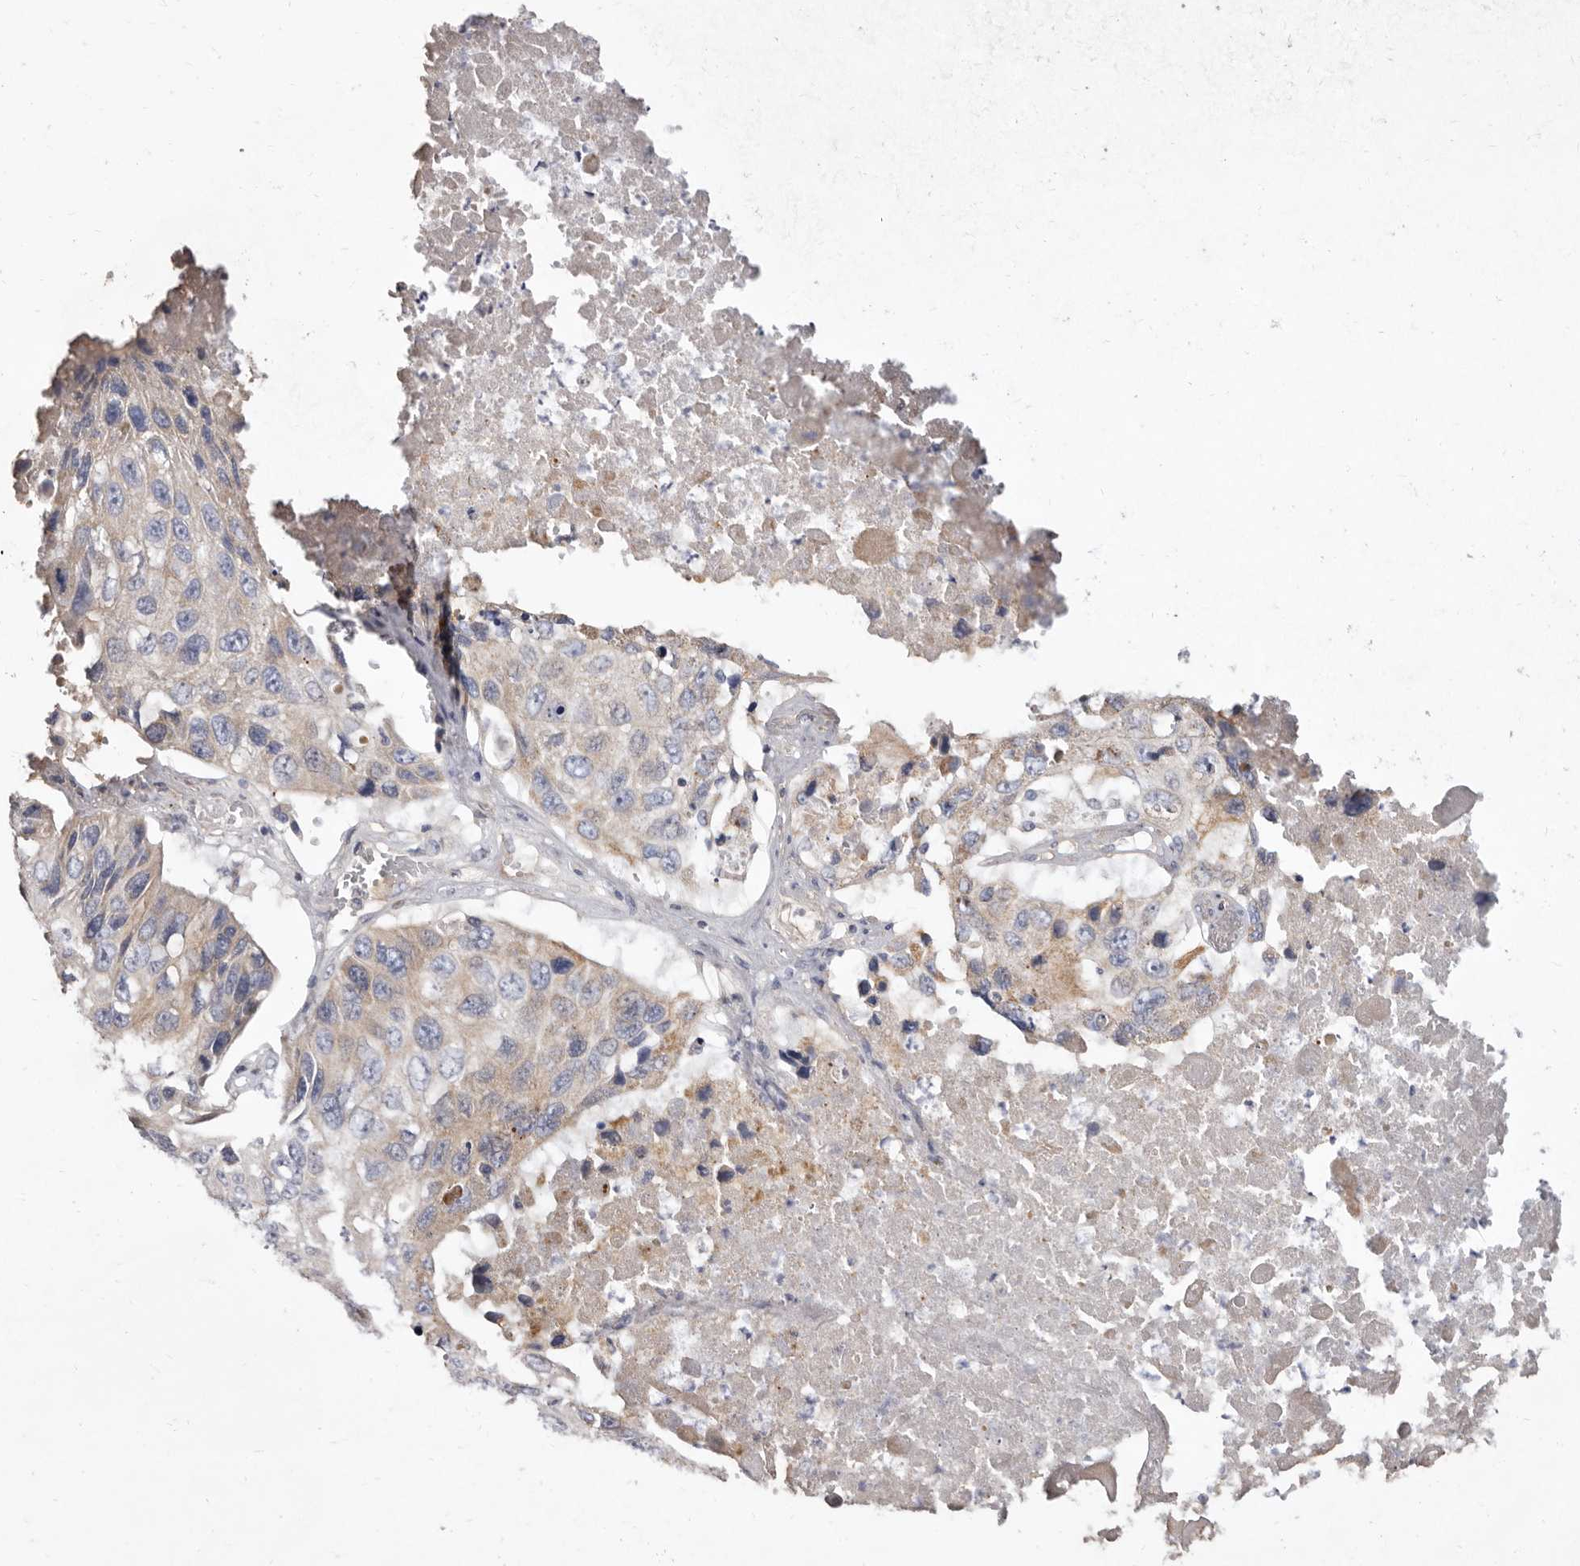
{"staining": {"intensity": "weak", "quantity": "25%-75%", "location": "cytoplasmic/membranous"}, "tissue": "lung cancer", "cell_type": "Tumor cells", "image_type": "cancer", "snomed": [{"axis": "morphology", "description": "Squamous cell carcinoma, NOS"}, {"axis": "topography", "description": "Lung"}], "caption": "Lung cancer stained with DAB (3,3'-diaminobenzidine) immunohistochemistry displays low levels of weak cytoplasmic/membranous staining in approximately 25%-75% of tumor cells. (DAB (3,3'-diaminobenzidine) IHC, brown staining for protein, blue staining for nuclei).", "gene": "CYP2E1", "patient": {"sex": "male", "age": 61}}